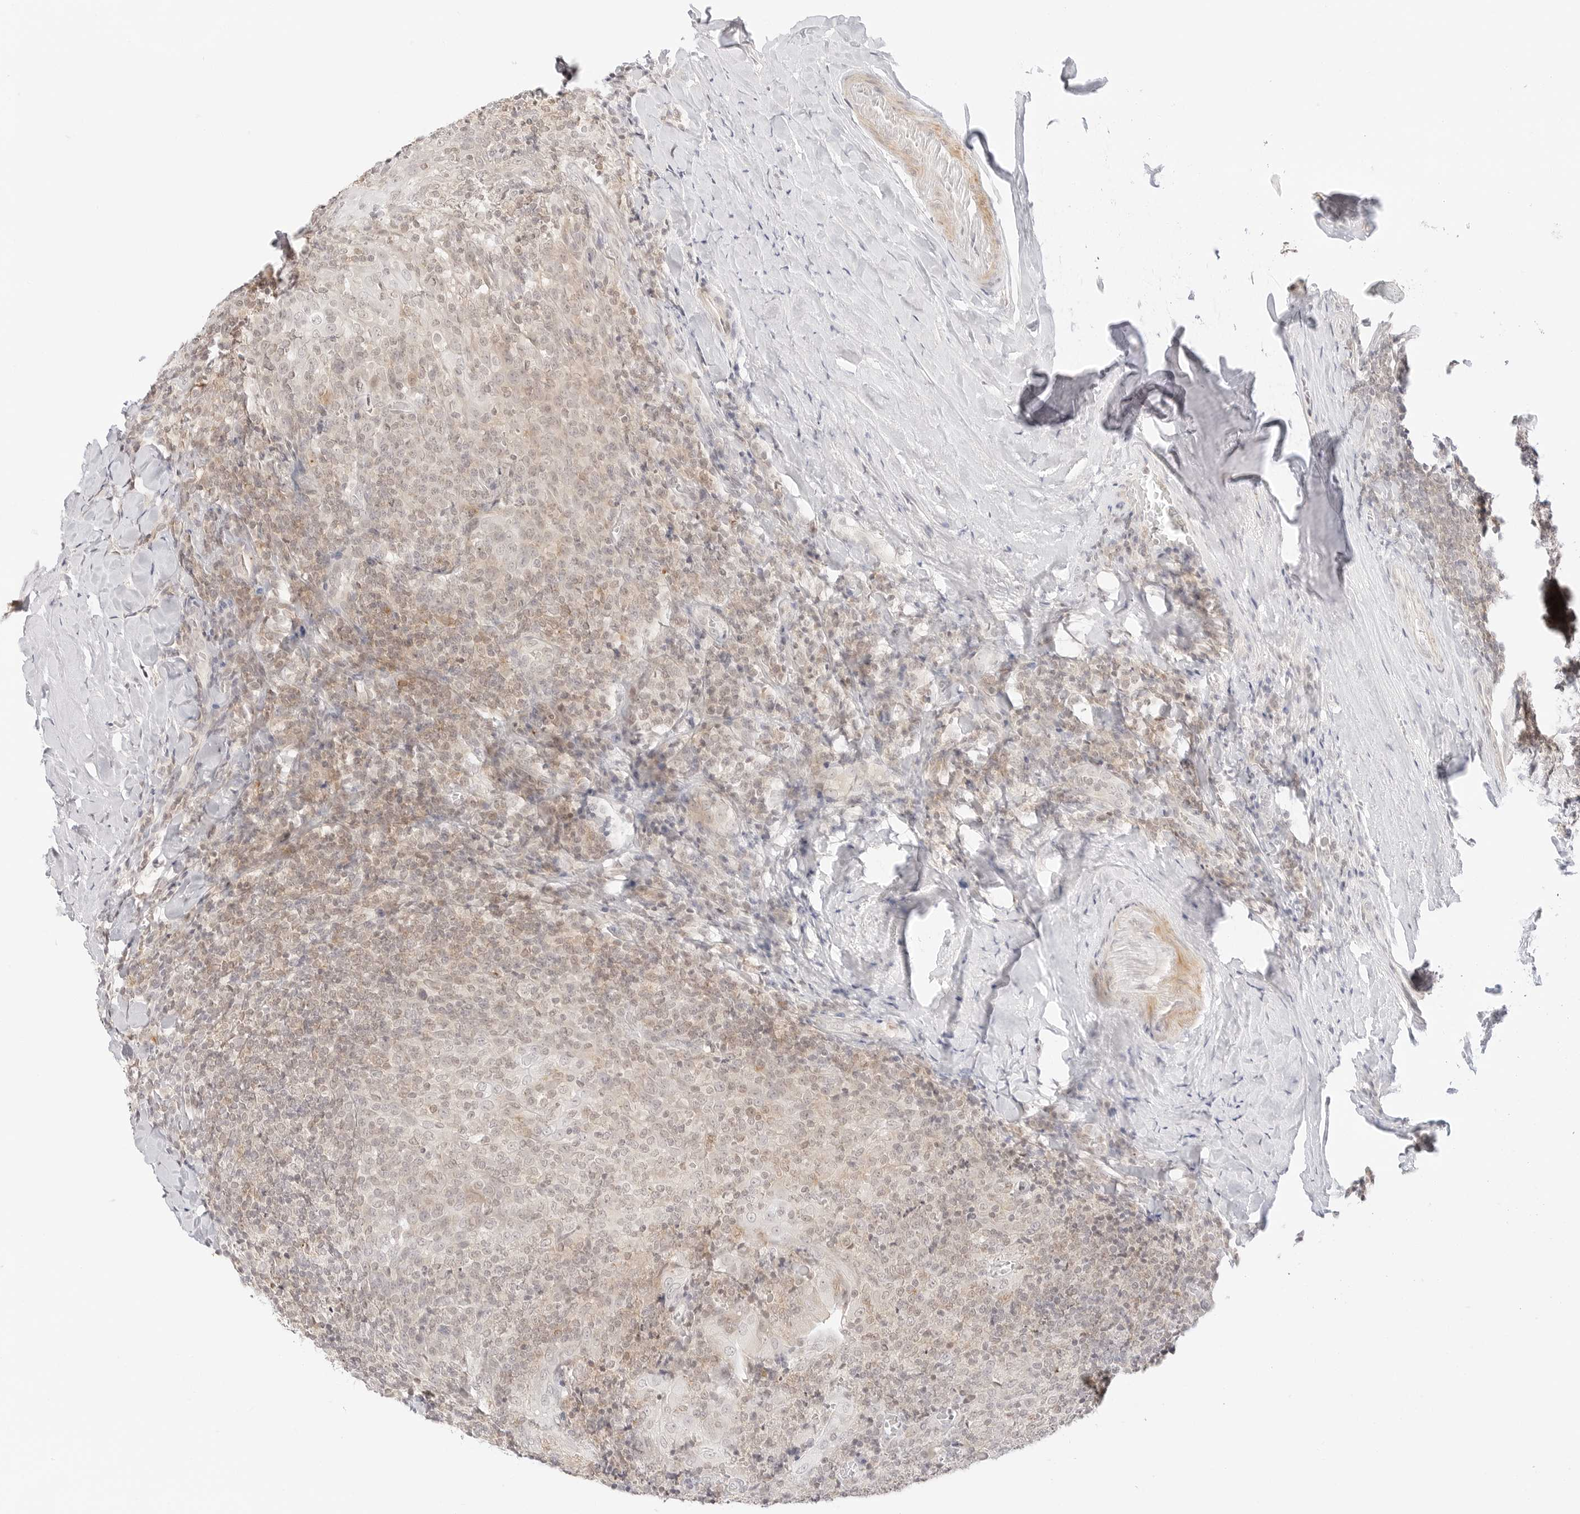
{"staining": {"intensity": "weak", "quantity": "25%-75%", "location": "cytoplasmic/membranous"}, "tissue": "tonsil", "cell_type": "Germinal center cells", "image_type": "normal", "snomed": [{"axis": "morphology", "description": "Normal tissue, NOS"}, {"axis": "topography", "description": "Tonsil"}], "caption": "IHC (DAB) staining of unremarkable tonsil displays weak cytoplasmic/membranous protein expression in approximately 25%-75% of germinal center cells. Using DAB (brown) and hematoxylin (blue) stains, captured at high magnification using brightfield microscopy.", "gene": "GNAS", "patient": {"sex": "male", "age": 37}}